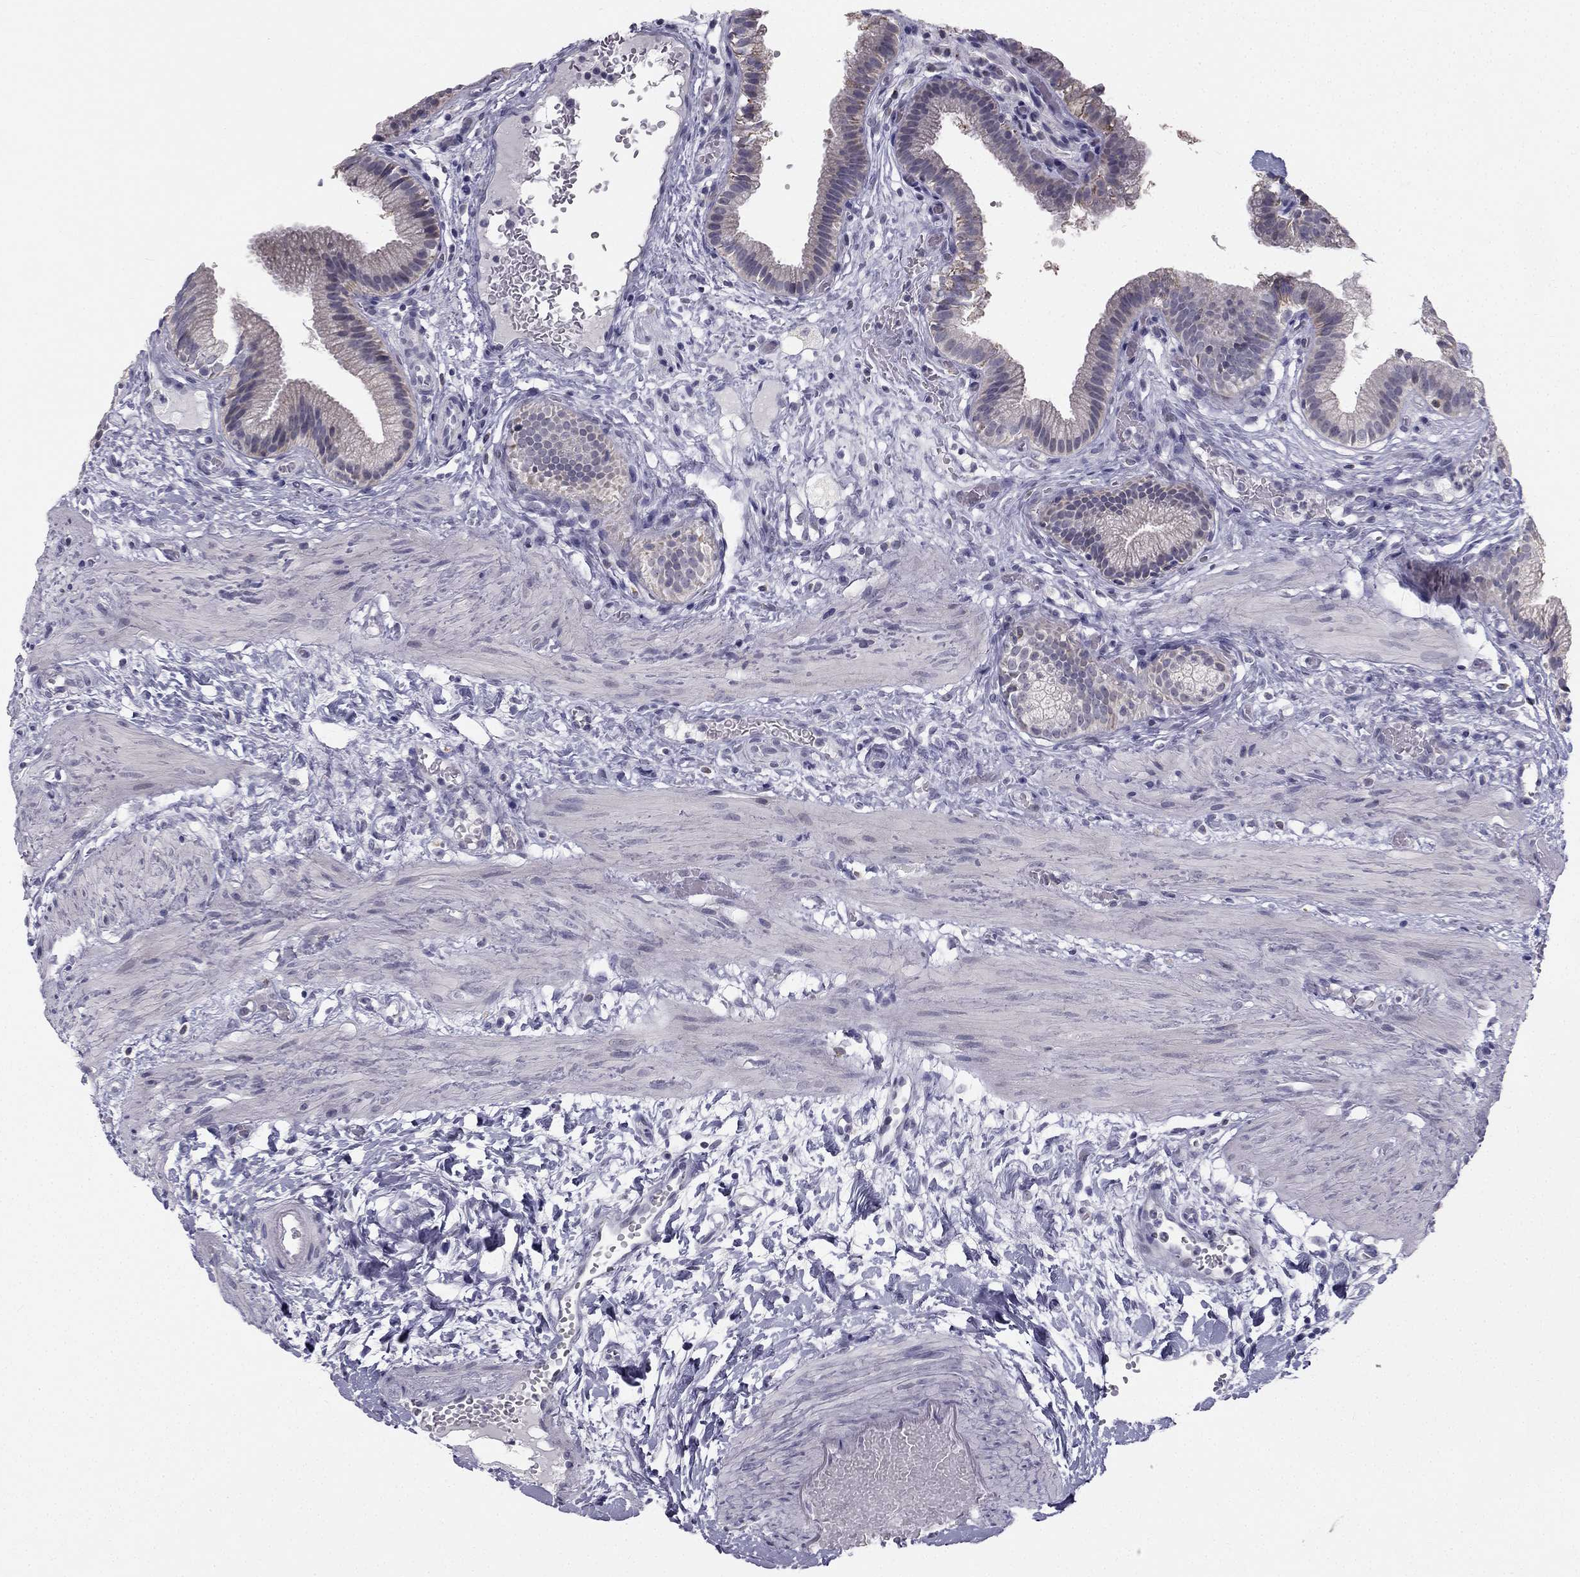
{"staining": {"intensity": "negative", "quantity": "none", "location": "none"}, "tissue": "gallbladder", "cell_type": "Glandular cells", "image_type": "normal", "snomed": [{"axis": "morphology", "description": "Normal tissue, NOS"}, {"axis": "topography", "description": "Gallbladder"}], "caption": "IHC image of normal gallbladder stained for a protein (brown), which exhibits no staining in glandular cells.", "gene": "C5orf49", "patient": {"sex": "female", "age": 24}}